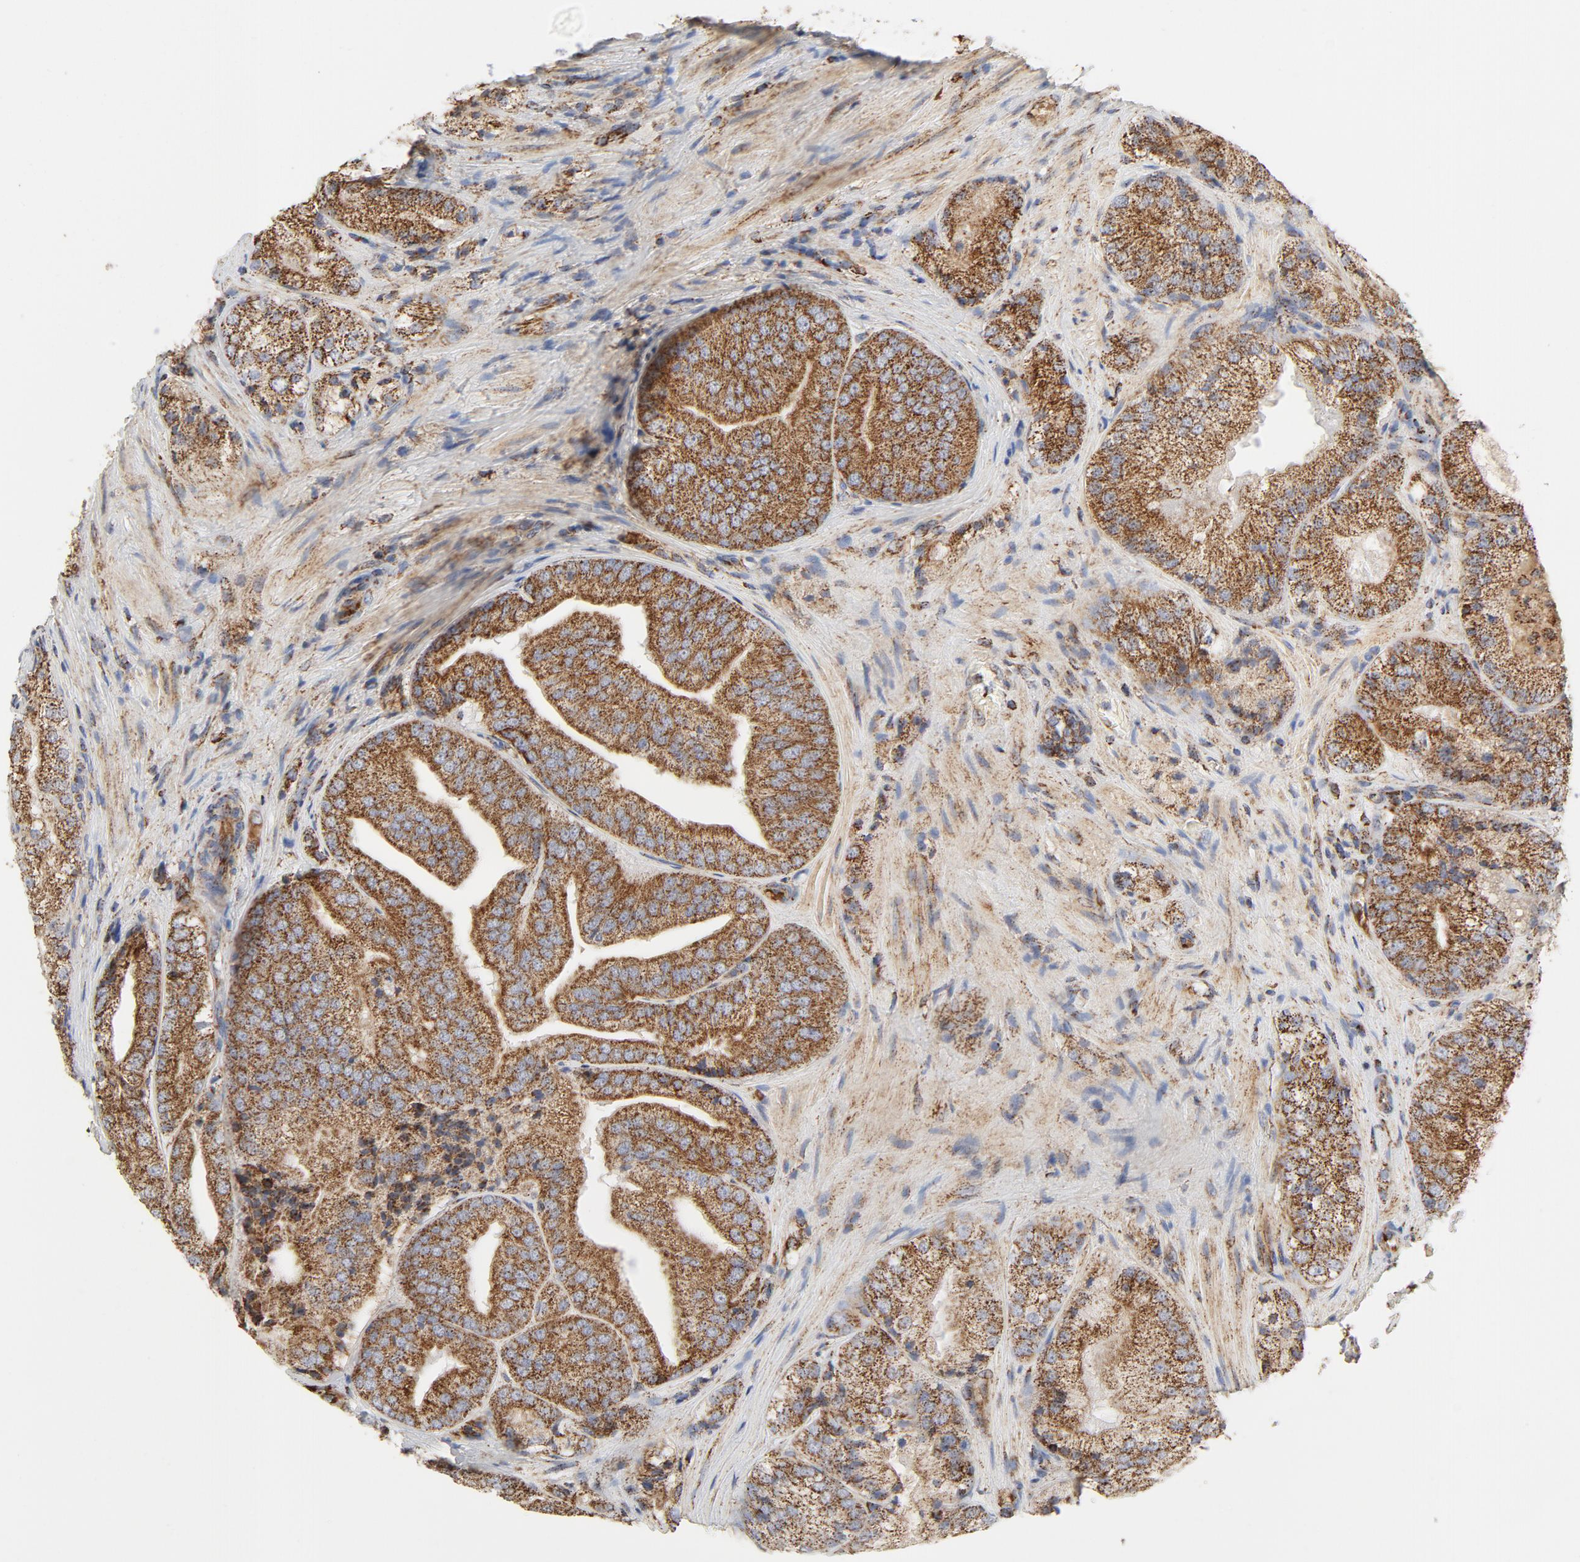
{"staining": {"intensity": "strong", "quantity": ">75%", "location": "cytoplasmic/membranous"}, "tissue": "prostate cancer", "cell_type": "Tumor cells", "image_type": "cancer", "snomed": [{"axis": "morphology", "description": "Adenocarcinoma, Low grade"}, {"axis": "topography", "description": "Prostate"}], "caption": "Prostate cancer stained with DAB IHC demonstrates high levels of strong cytoplasmic/membranous positivity in about >75% of tumor cells.", "gene": "PCNX4", "patient": {"sex": "male", "age": 60}}